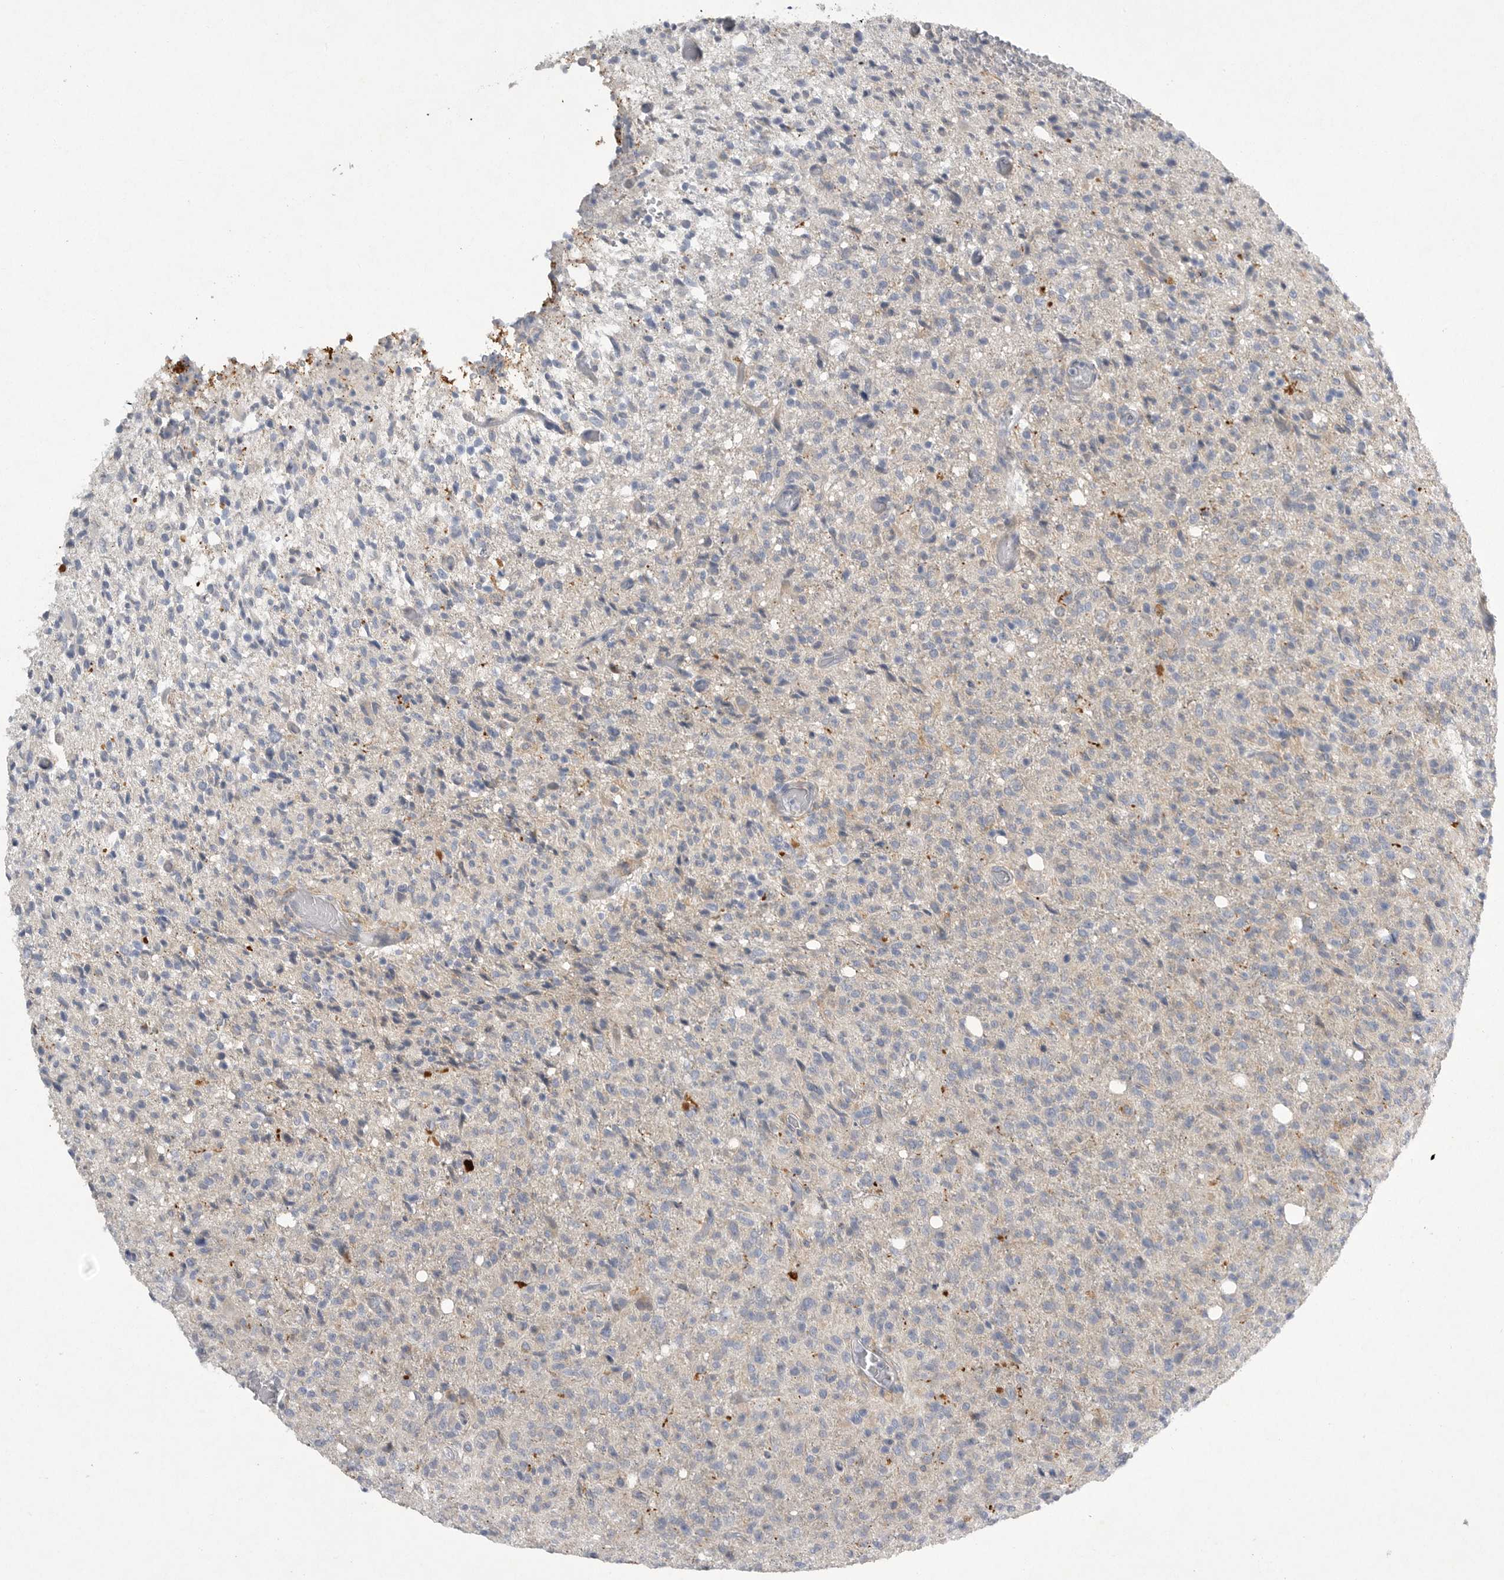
{"staining": {"intensity": "negative", "quantity": "none", "location": "none"}, "tissue": "glioma", "cell_type": "Tumor cells", "image_type": "cancer", "snomed": [{"axis": "morphology", "description": "Glioma, malignant, High grade"}, {"axis": "topography", "description": "Brain"}], "caption": "An immunohistochemistry (IHC) micrograph of glioma is shown. There is no staining in tumor cells of glioma.", "gene": "EDEM3", "patient": {"sex": "female", "age": 57}}